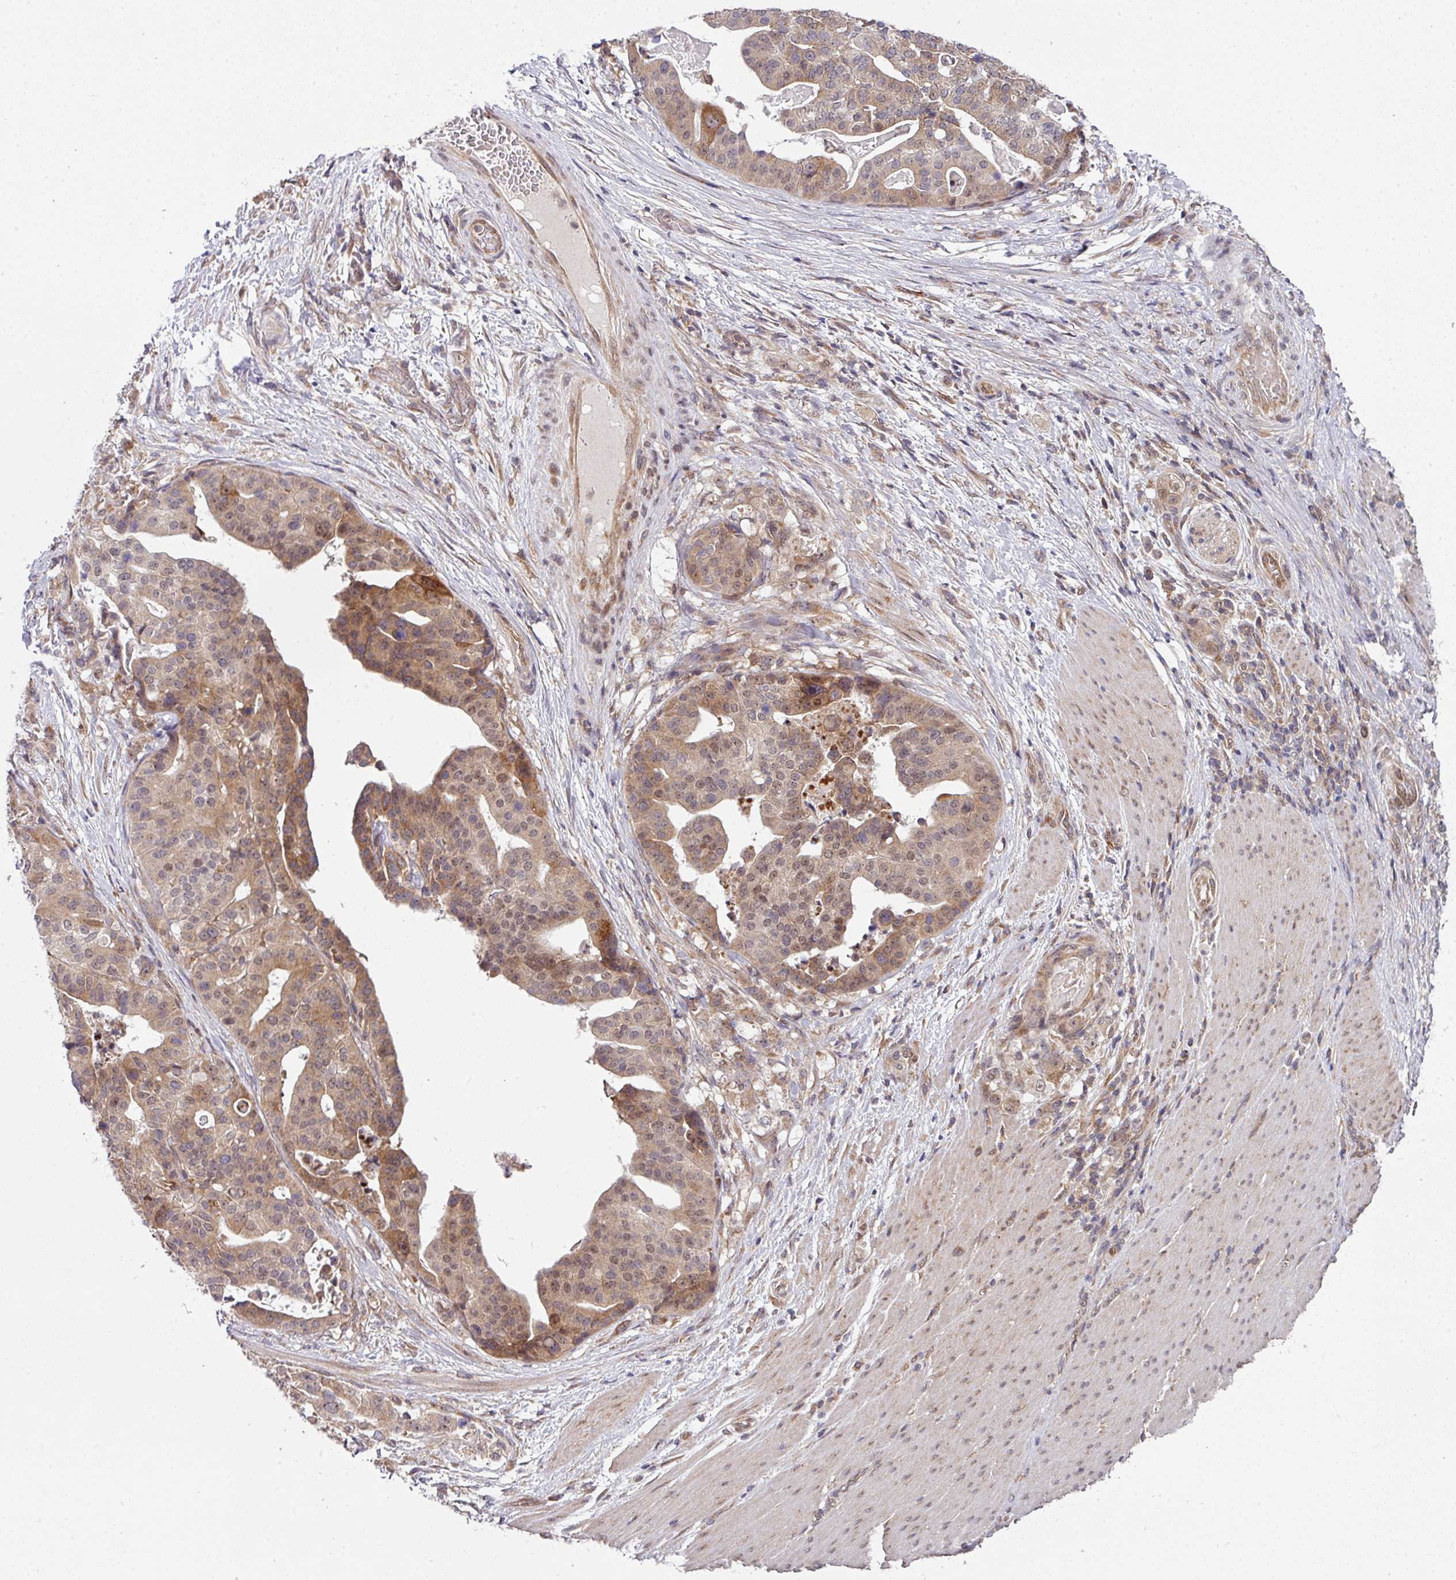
{"staining": {"intensity": "moderate", "quantity": ">75%", "location": "cytoplasmic/membranous,nuclear"}, "tissue": "stomach cancer", "cell_type": "Tumor cells", "image_type": "cancer", "snomed": [{"axis": "morphology", "description": "Adenocarcinoma, NOS"}, {"axis": "topography", "description": "Stomach"}], "caption": "Stomach cancer (adenocarcinoma) was stained to show a protein in brown. There is medium levels of moderate cytoplasmic/membranous and nuclear staining in about >75% of tumor cells.", "gene": "CAMLG", "patient": {"sex": "male", "age": 48}}